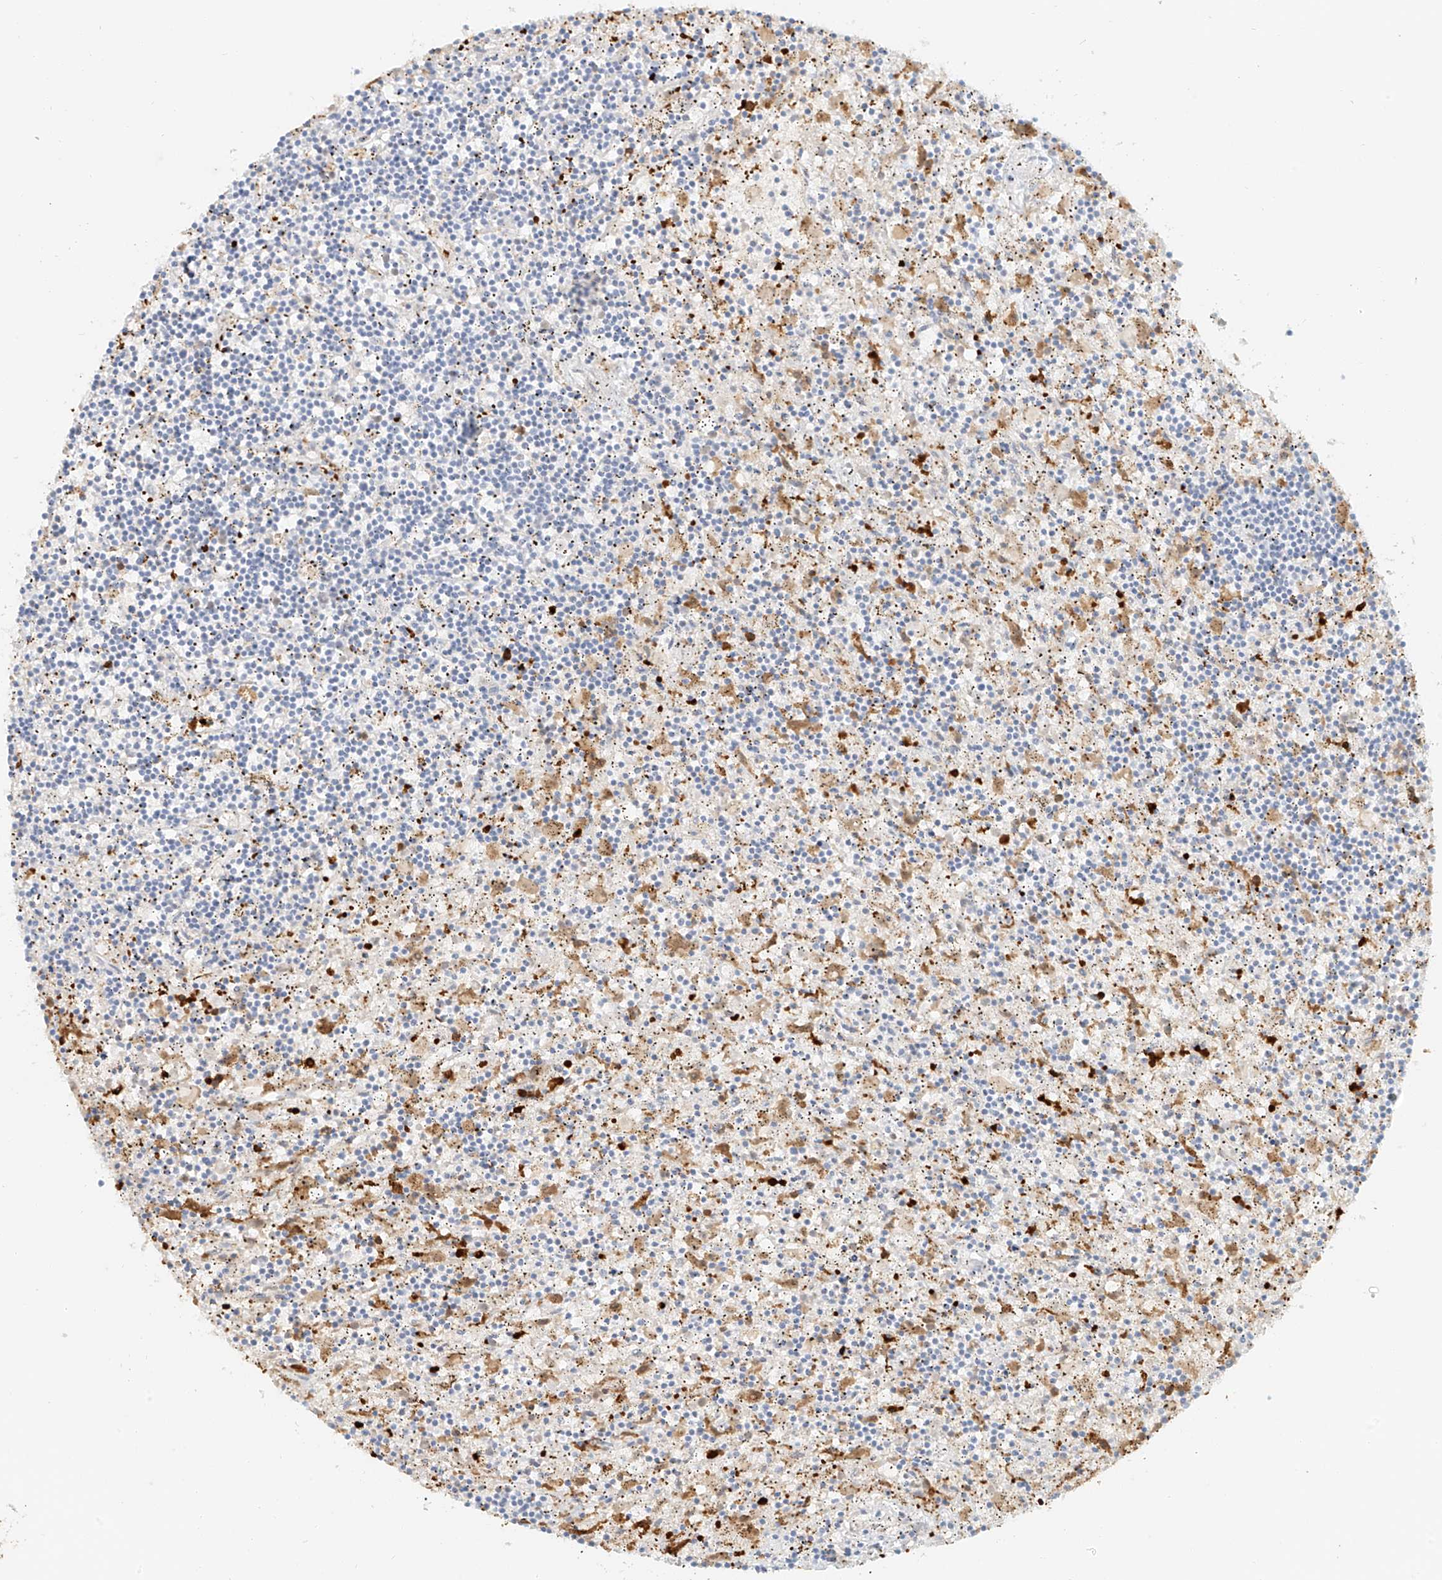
{"staining": {"intensity": "negative", "quantity": "none", "location": "none"}, "tissue": "lymphoma", "cell_type": "Tumor cells", "image_type": "cancer", "snomed": [{"axis": "morphology", "description": "Malignant lymphoma, non-Hodgkin's type, Low grade"}, {"axis": "topography", "description": "Spleen"}], "caption": "The photomicrograph reveals no significant expression in tumor cells of low-grade malignant lymphoma, non-Hodgkin's type. (Stains: DAB (3,3'-diaminobenzidine) immunohistochemistry with hematoxylin counter stain, Microscopy: brightfield microscopy at high magnification).", "gene": "UPK1B", "patient": {"sex": "male", "age": 76}}